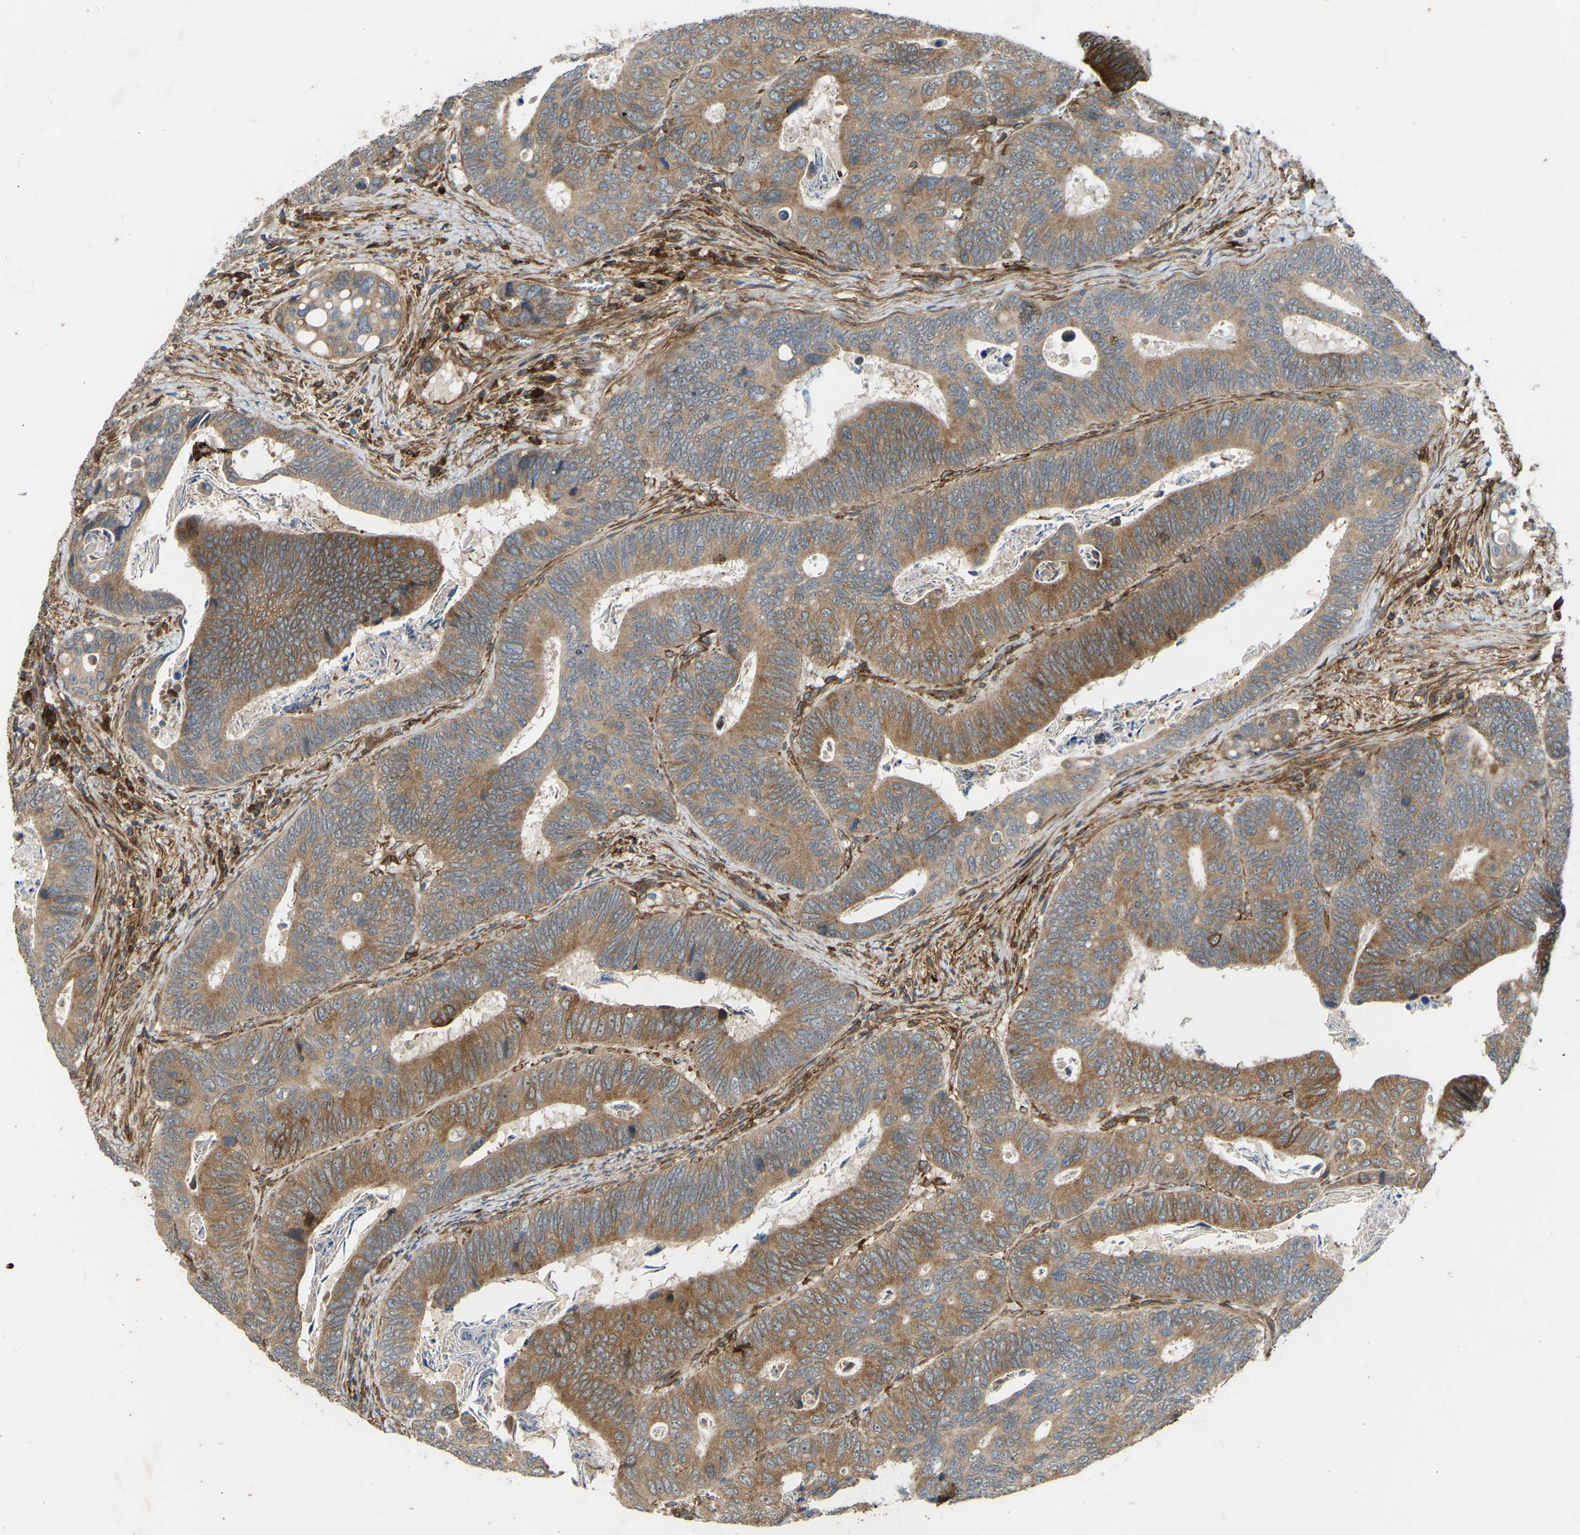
{"staining": {"intensity": "moderate", "quantity": ">75%", "location": "cytoplasmic/membranous"}, "tissue": "colorectal cancer", "cell_type": "Tumor cells", "image_type": "cancer", "snomed": [{"axis": "morphology", "description": "Inflammation, NOS"}, {"axis": "morphology", "description": "Adenocarcinoma, NOS"}, {"axis": "topography", "description": "Colon"}], "caption": "This micrograph demonstrates colorectal adenocarcinoma stained with IHC to label a protein in brown. The cytoplasmic/membranous of tumor cells show moderate positivity for the protein. Nuclei are counter-stained blue.", "gene": "OS9", "patient": {"sex": "male", "age": 72}}